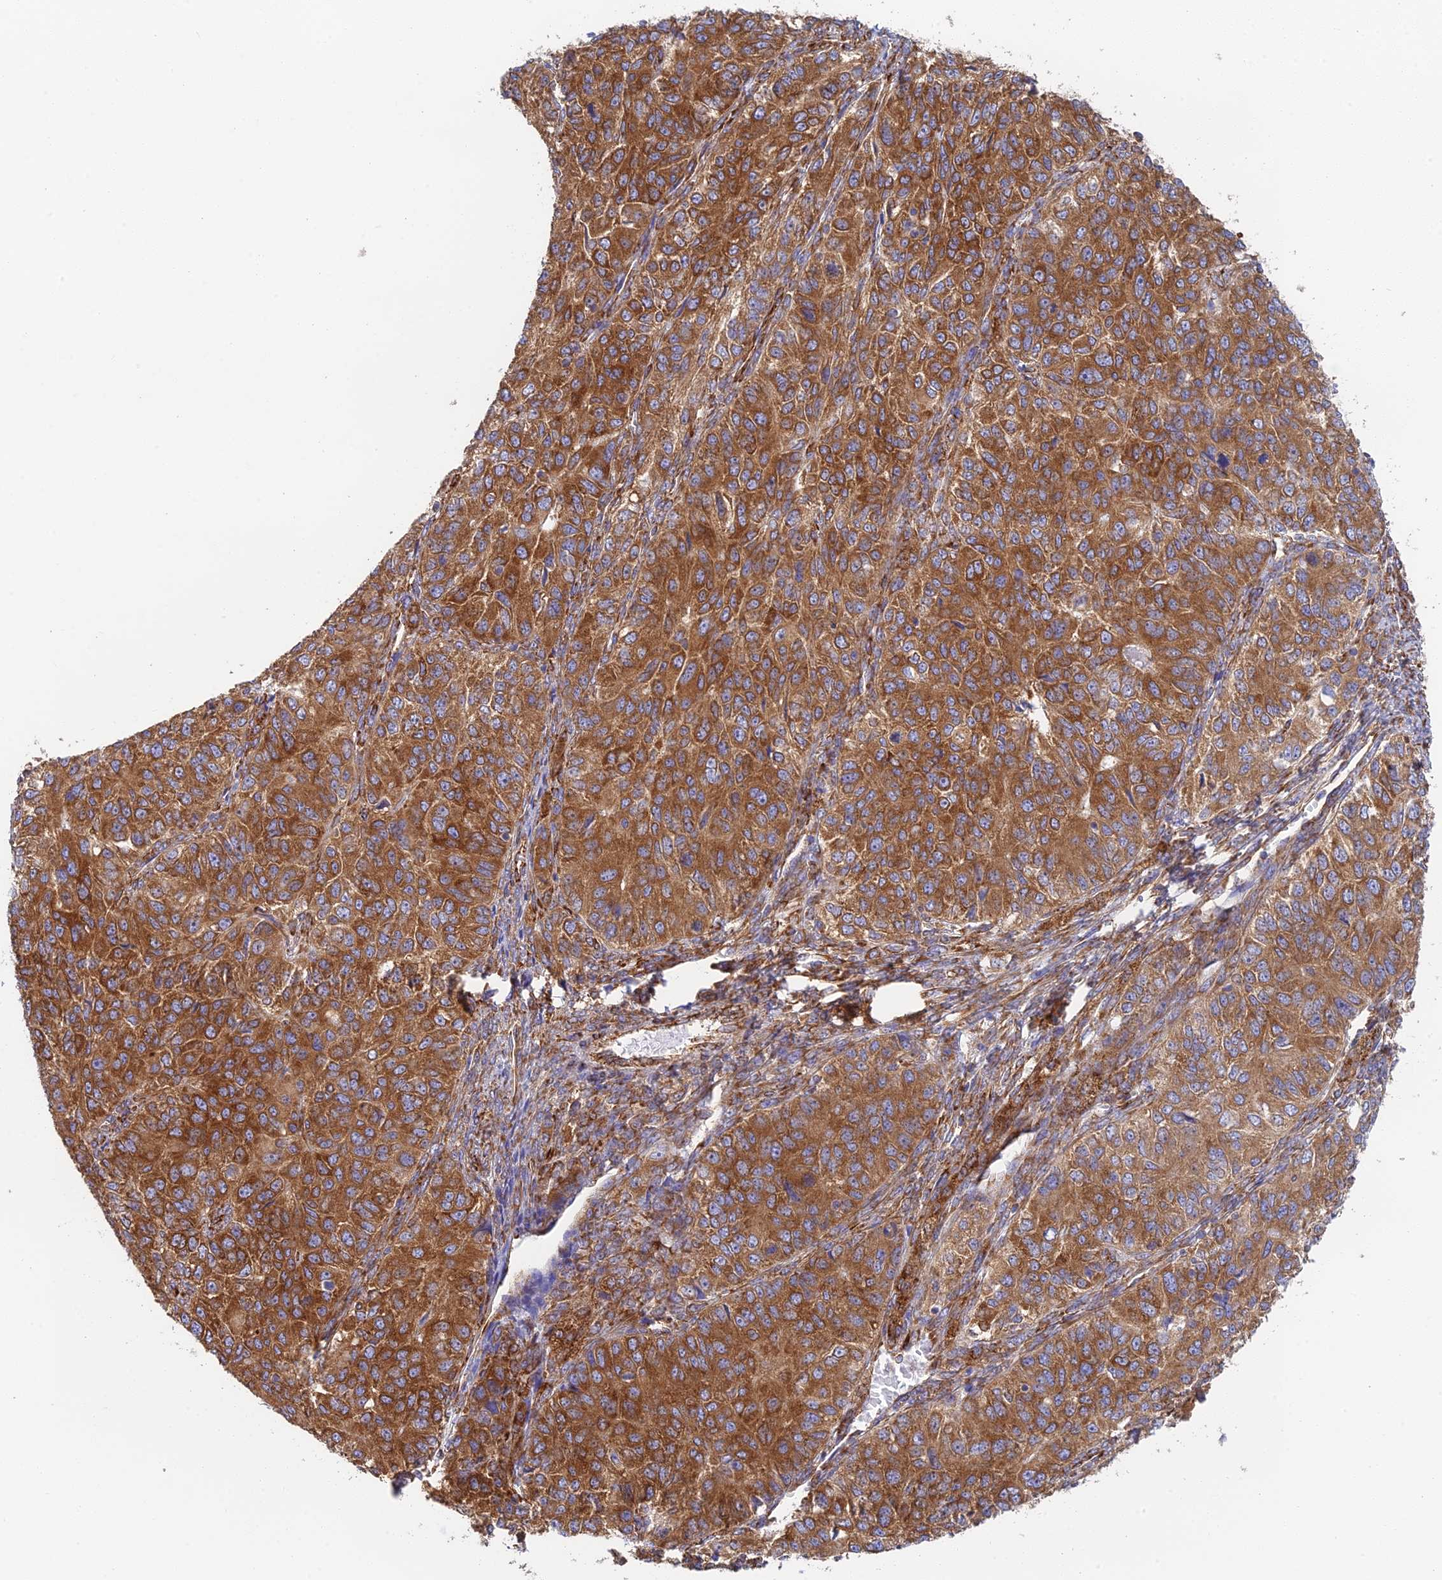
{"staining": {"intensity": "strong", "quantity": ">75%", "location": "cytoplasmic/membranous"}, "tissue": "ovarian cancer", "cell_type": "Tumor cells", "image_type": "cancer", "snomed": [{"axis": "morphology", "description": "Carcinoma, endometroid"}, {"axis": "topography", "description": "Ovary"}], "caption": "Tumor cells reveal high levels of strong cytoplasmic/membranous staining in about >75% of cells in human endometroid carcinoma (ovarian).", "gene": "CCDC69", "patient": {"sex": "female", "age": 51}}